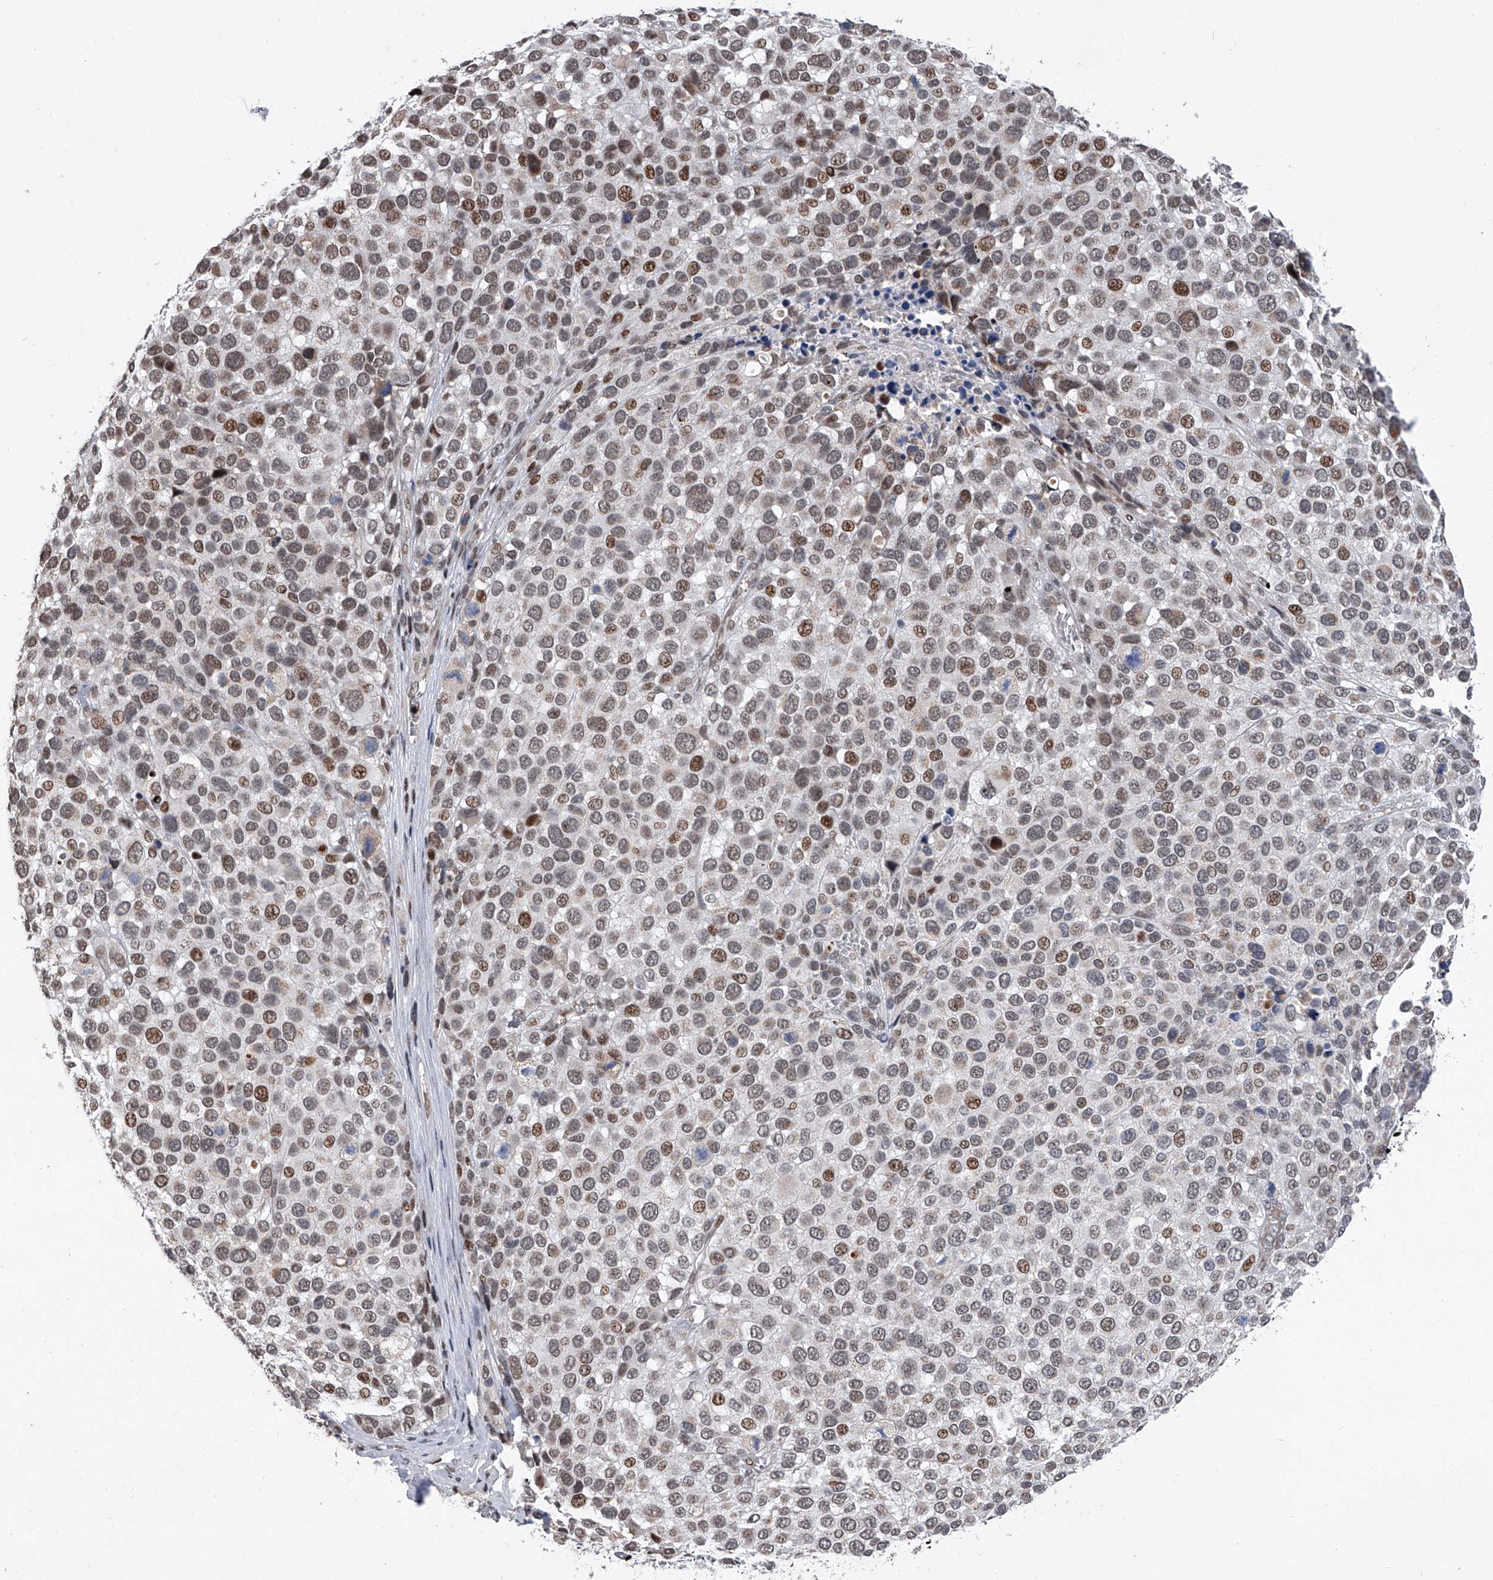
{"staining": {"intensity": "moderate", "quantity": "25%-75%", "location": "nuclear"}, "tissue": "melanoma", "cell_type": "Tumor cells", "image_type": "cancer", "snomed": [{"axis": "morphology", "description": "Malignant melanoma, NOS"}, {"axis": "topography", "description": "Skin of trunk"}], "caption": "The photomicrograph exhibits immunohistochemical staining of malignant melanoma. There is moderate nuclear expression is appreciated in about 25%-75% of tumor cells.", "gene": "ZNF426", "patient": {"sex": "male", "age": 71}}